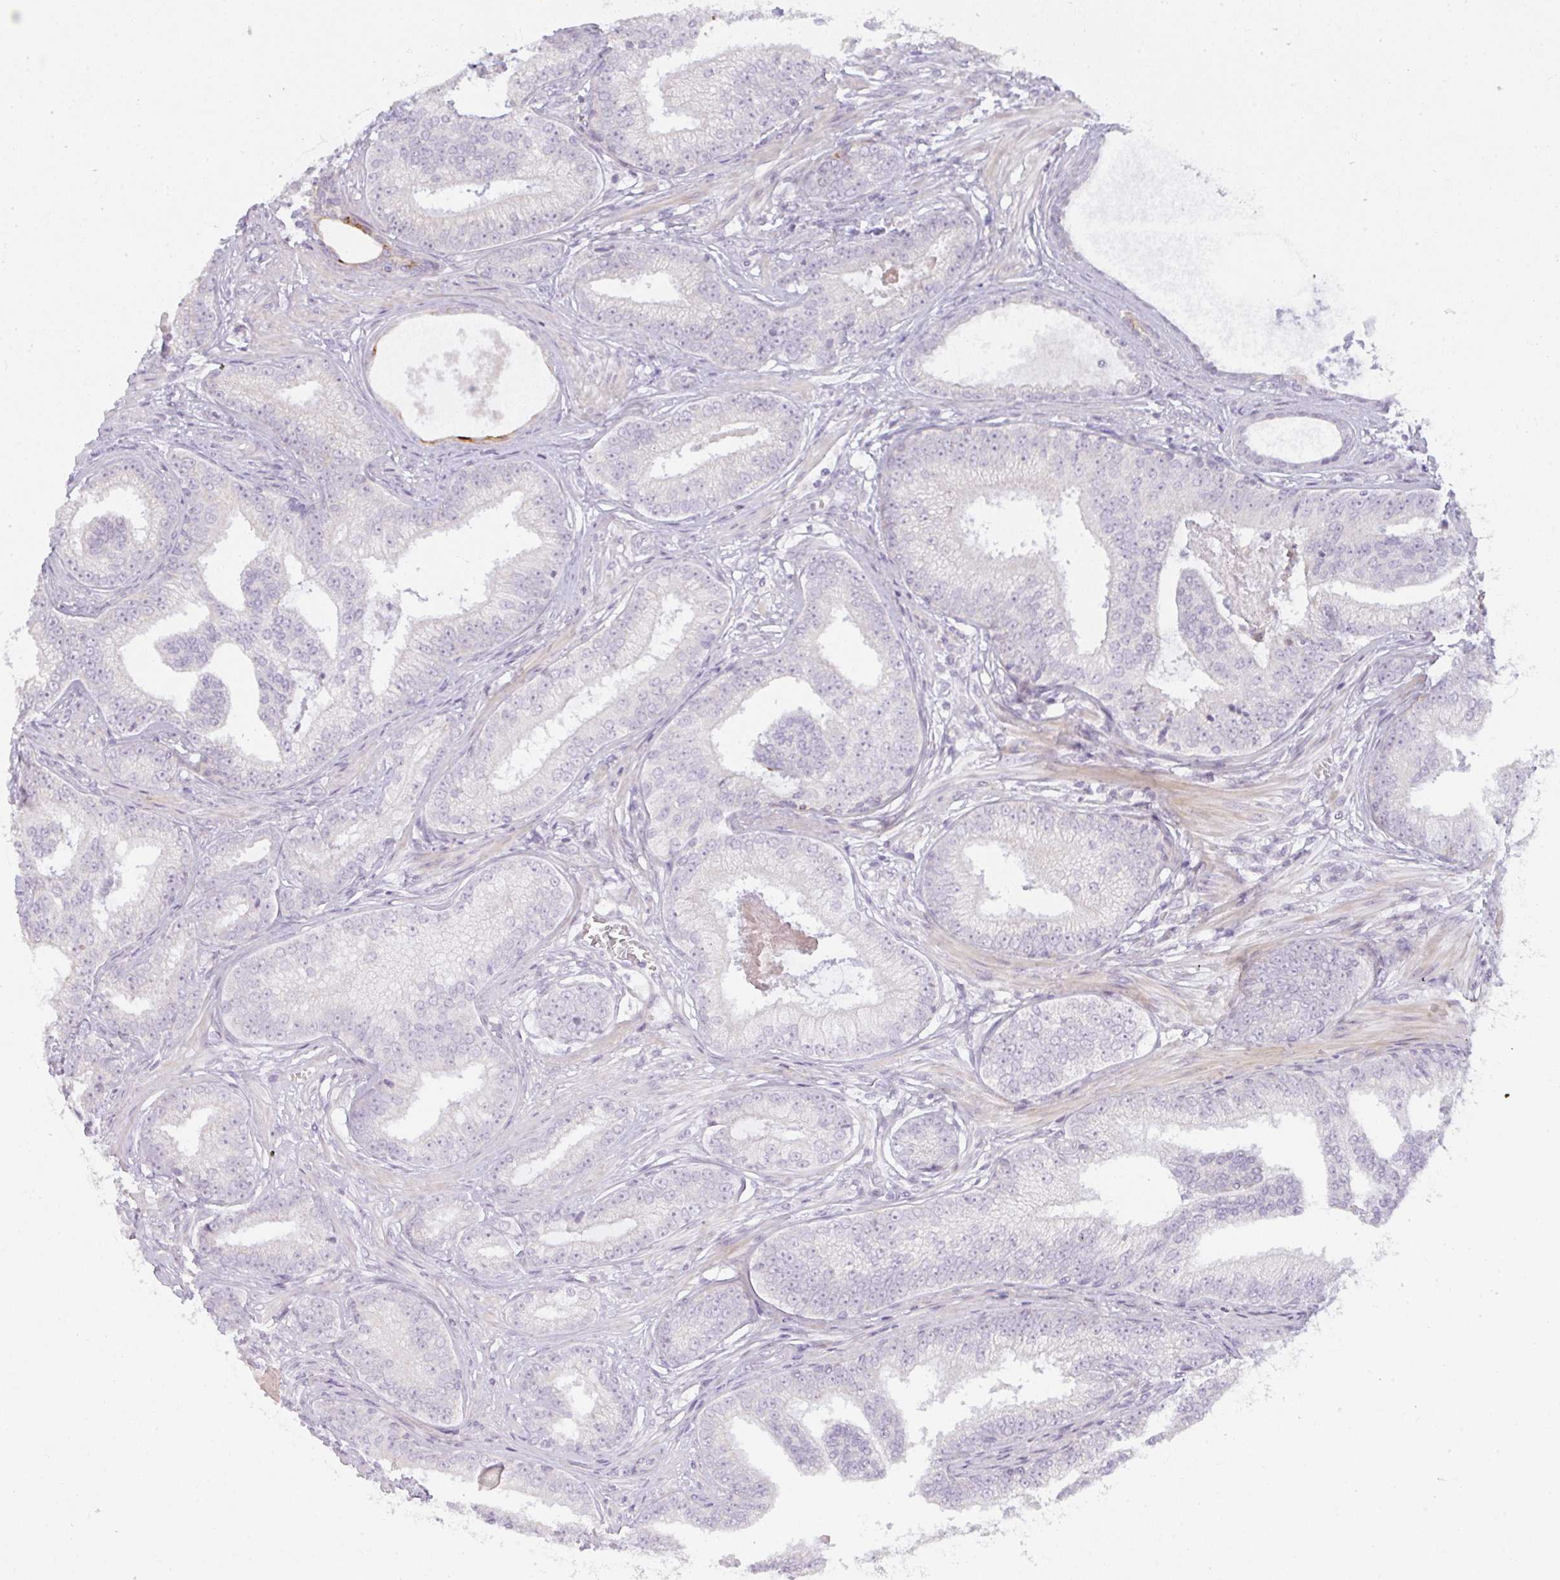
{"staining": {"intensity": "negative", "quantity": "none", "location": "none"}, "tissue": "prostate cancer", "cell_type": "Tumor cells", "image_type": "cancer", "snomed": [{"axis": "morphology", "description": "Adenocarcinoma, Low grade"}, {"axis": "topography", "description": "Prostate"}], "caption": "Immunohistochemistry (IHC) histopathology image of neoplastic tissue: adenocarcinoma (low-grade) (prostate) stained with DAB demonstrates no significant protein expression in tumor cells. The staining is performed using DAB (3,3'-diaminobenzidine) brown chromogen with nuclei counter-stained in using hematoxylin.", "gene": "SIRPB2", "patient": {"sex": "male", "age": 61}}